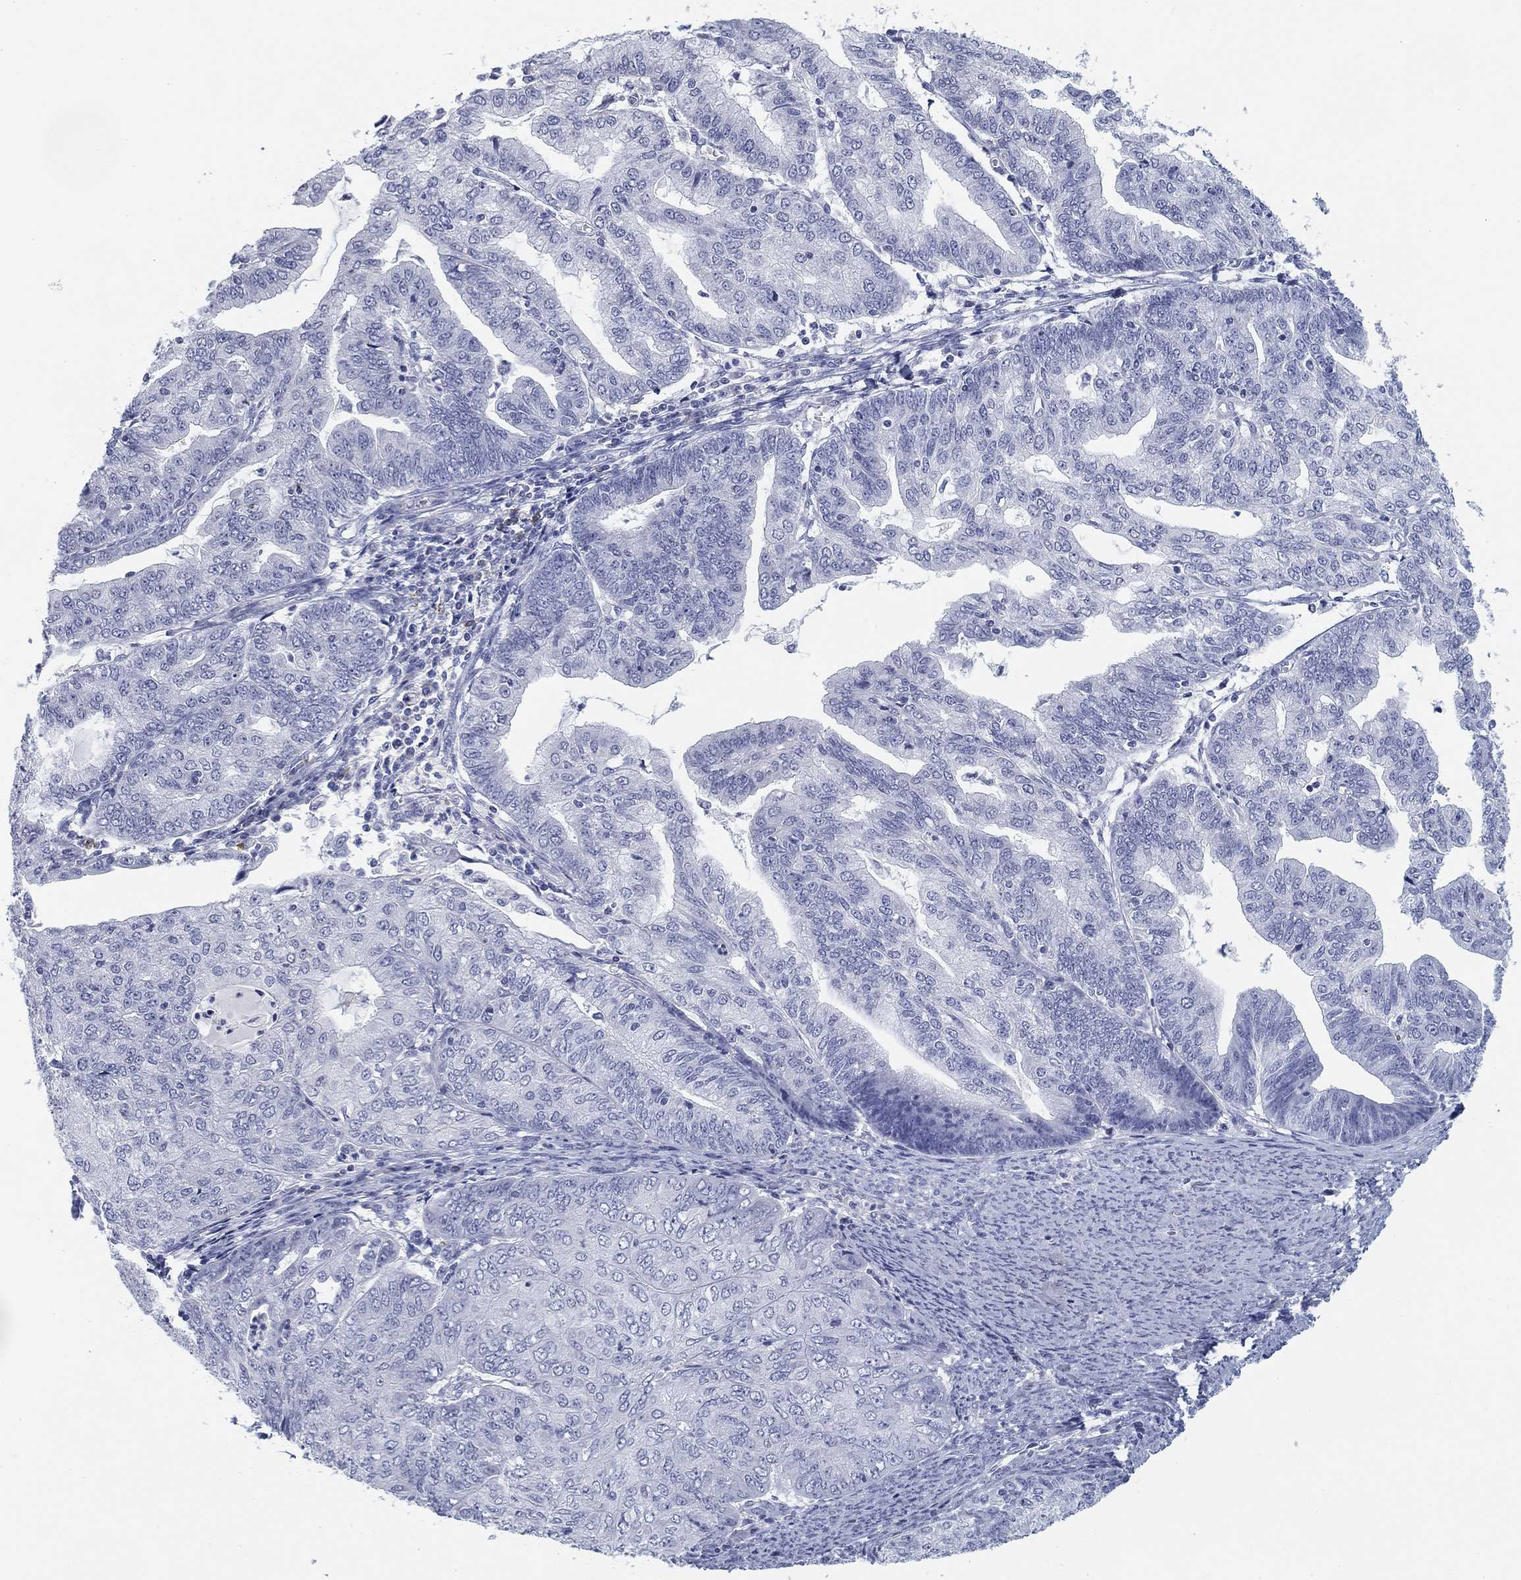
{"staining": {"intensity": "negative", "quantity": "none", "location": "none"}, "tissue": "endometrial cancer", "cell_type": "Tumor cells", "image_type": "cancer", "snomed": [{"axis": "morphology", "description": "Adenocarcinoma, NOS"}, {"axis": "topography", "description": "Endometrium"}], "caption": "Tumor cells show no significant expression in adenocarcinoma (endometrial).", "gene": "CD79B", "patient": {"sex": "female", "age": 82}}